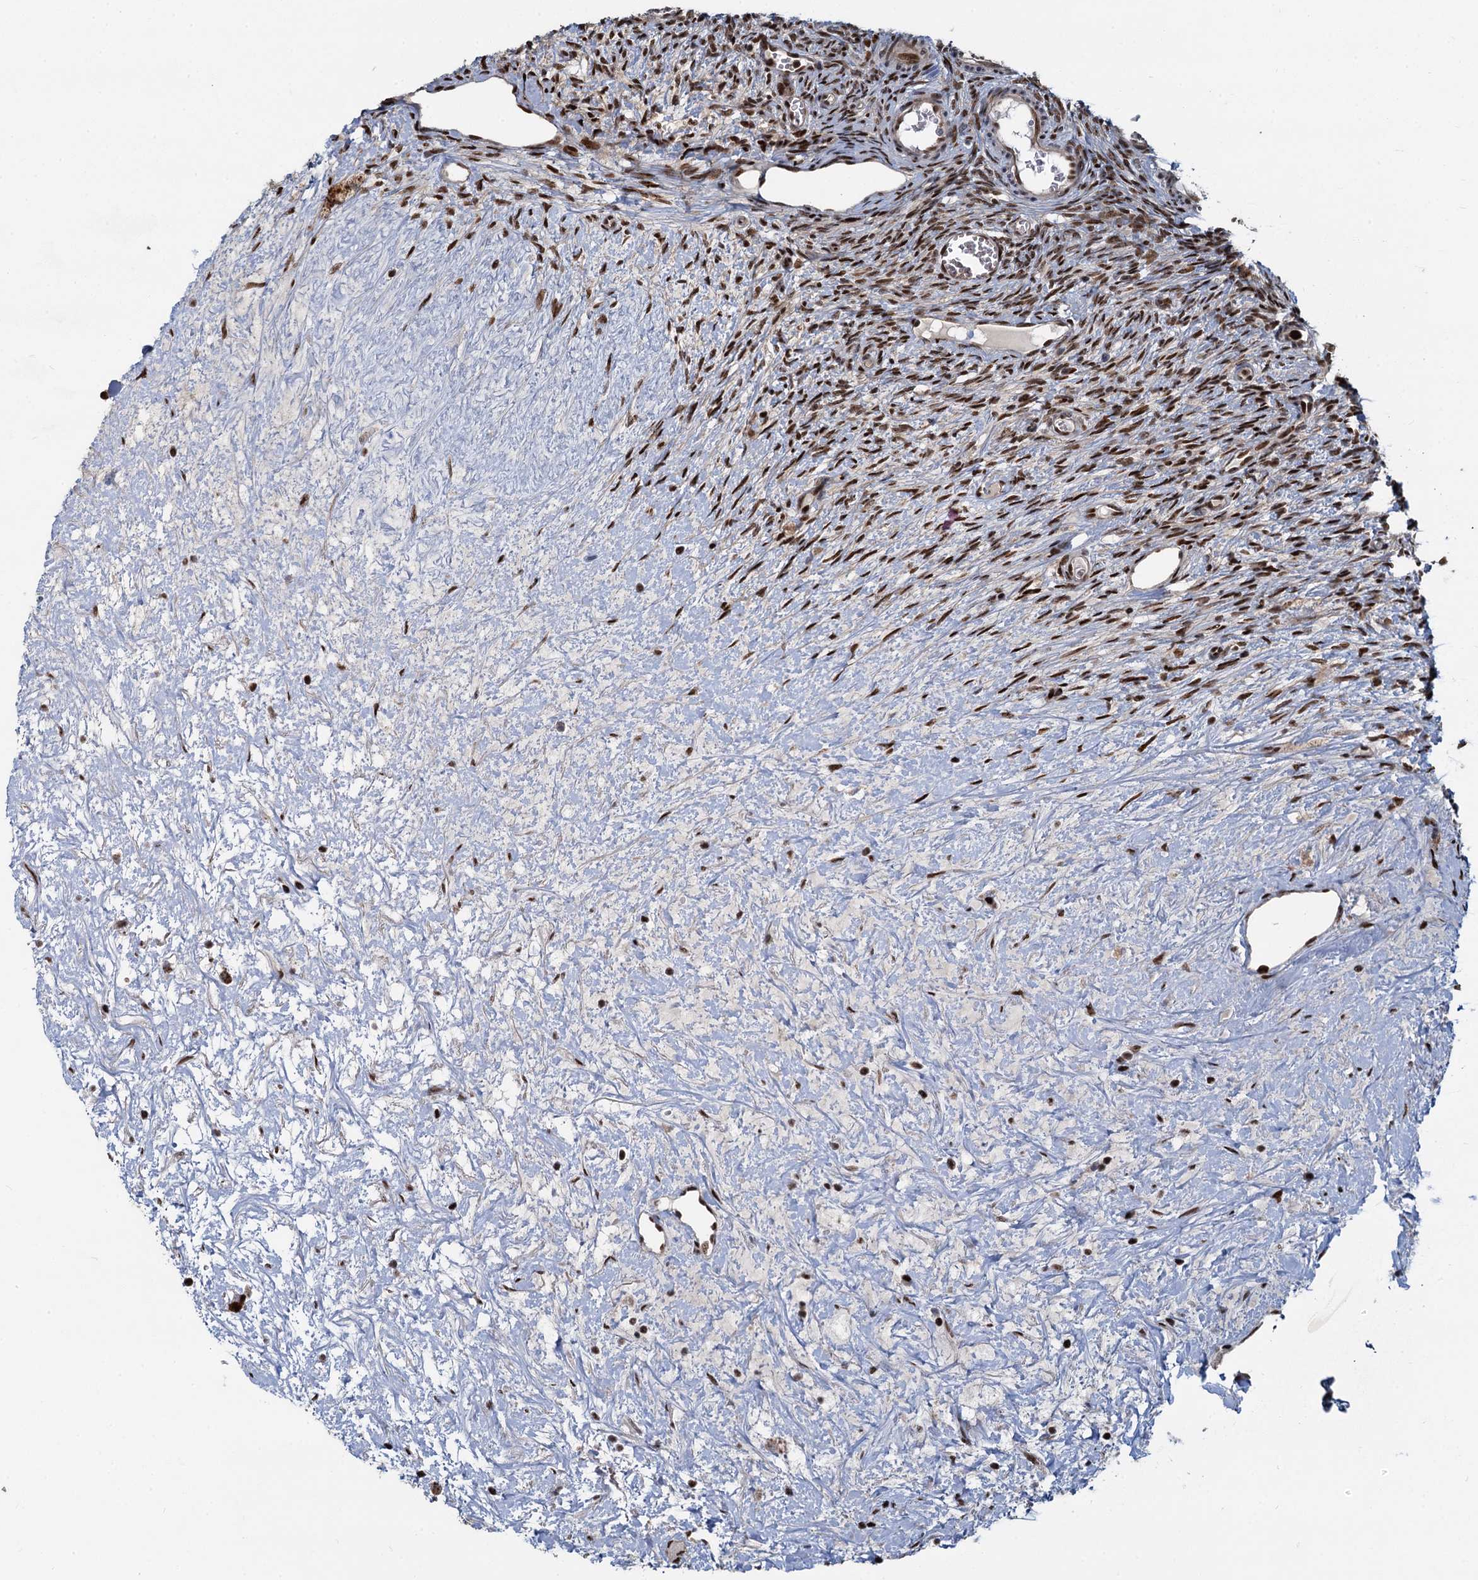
{"staining": {"intensity": "strong", "quantity": ">75%", "location": "nuclear"}, "tissue": "ovary", "cell_type": "Ovarian stroma cells", "image_type": "normal", "snomed": [{"axis": "morphology", "description": "Normal tissue, NOS"}, {"axis": "topography", "description": "Ovary"}], "caption": "This is a photomicrograph of immunohistochemistry staining of unremarkable ovary, which shows strong positivity in the nuclear of ovarian stroma cells.", "gene": "ANKRD49", "patient": {"sex": "female", "age": 44}}